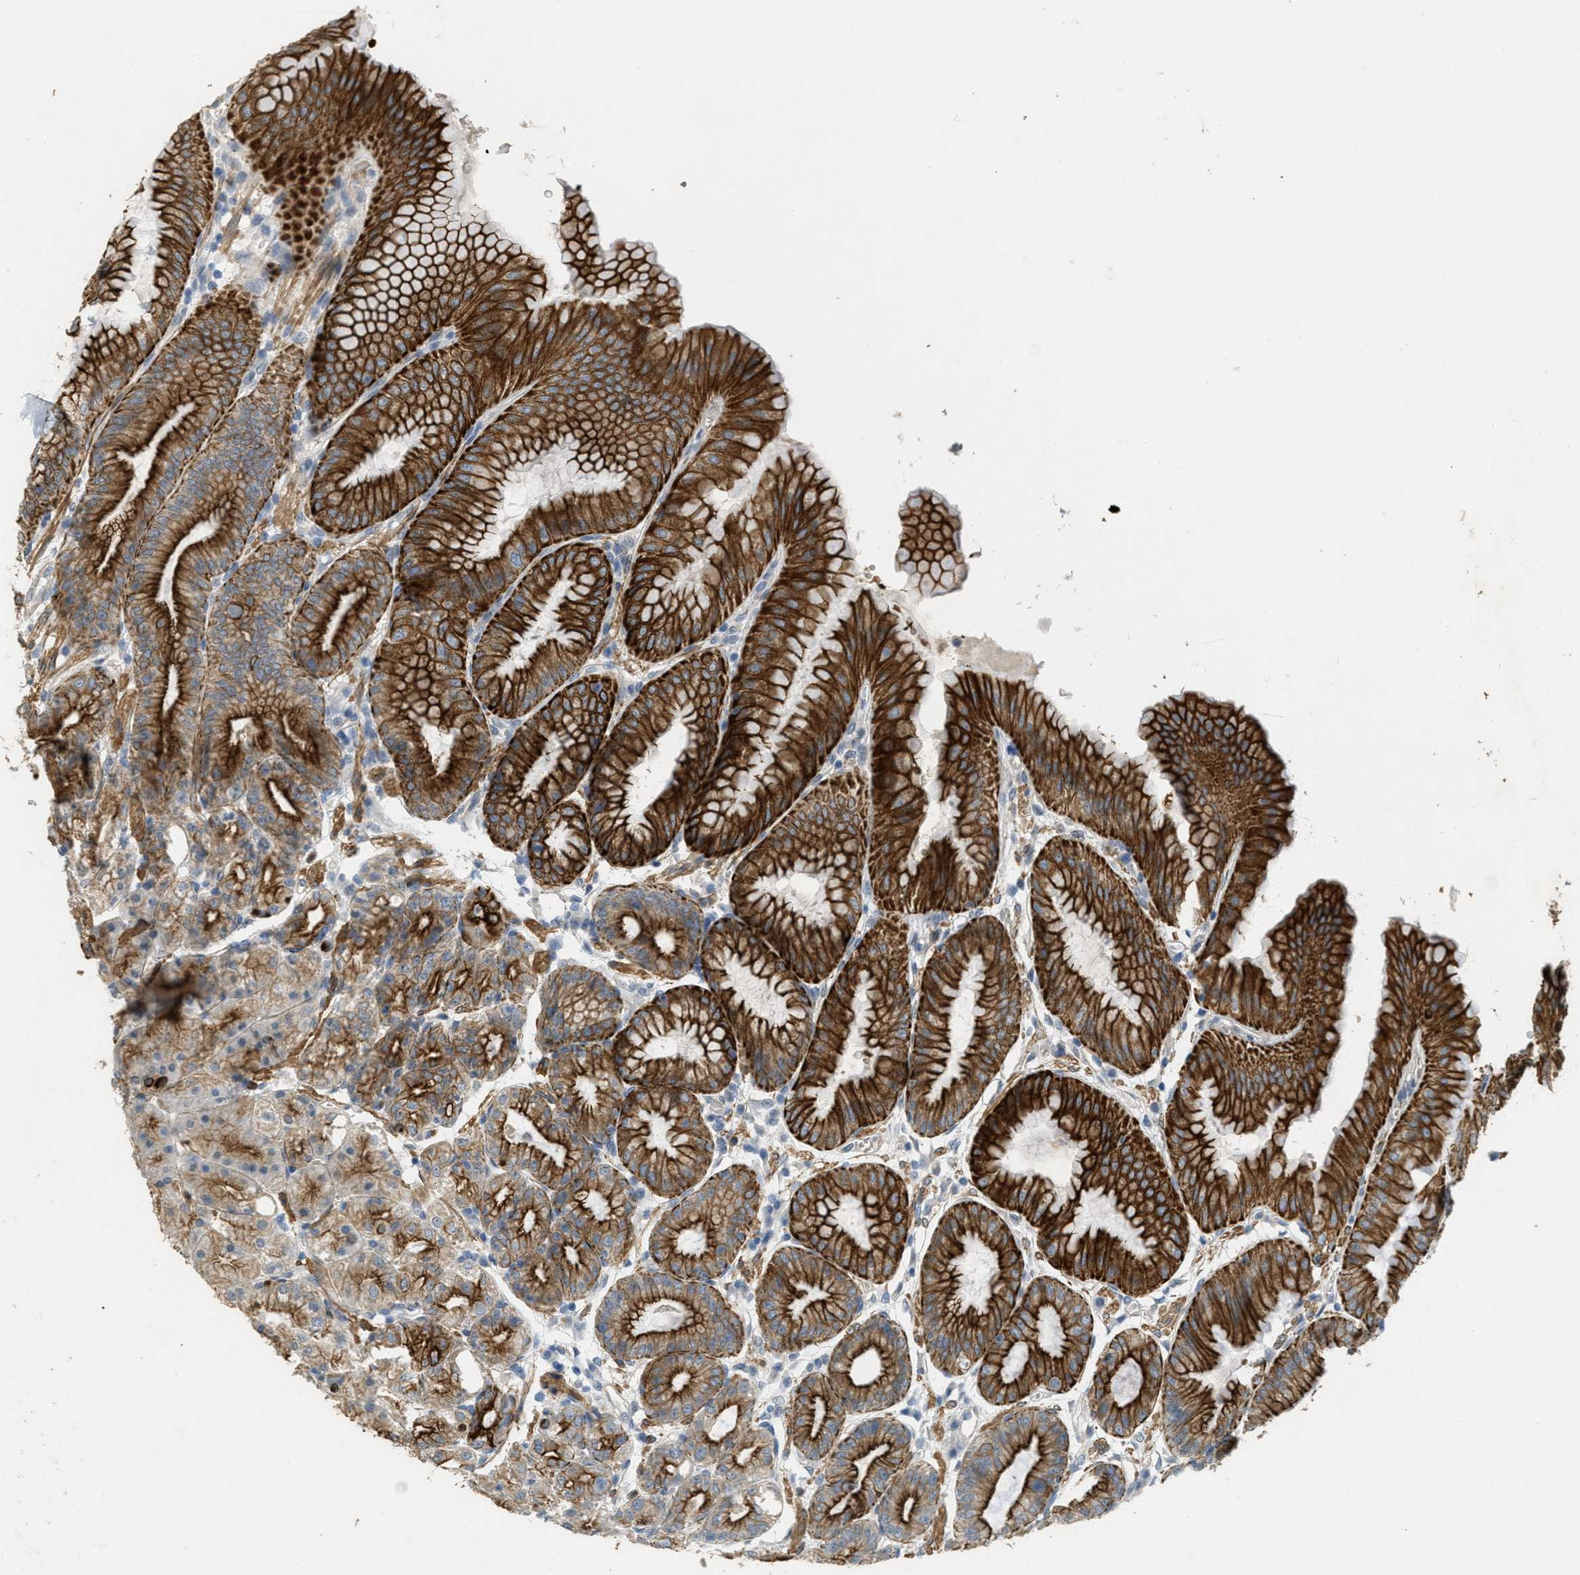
{"staining": {"intensity": "strong", "quantity": ">75%", "location": "cytoplasmic/membranous"}, "tissue": "stomach", "cell_type": "Glandular cells", "image_type": "normal", "snomed": [{"axis": "morphology", "description": "Normal tissue, NOS"}, {"axis": "topography", "description": "Stomach, lower"}], "caption": "Brown immunohistochemical staining in normal human stomach reveals strong cytoplasmic/membranous positivity in about >75% of glandular cells.", "gene": "MRS2", "patient": {"sex": "male", "age": 71}}